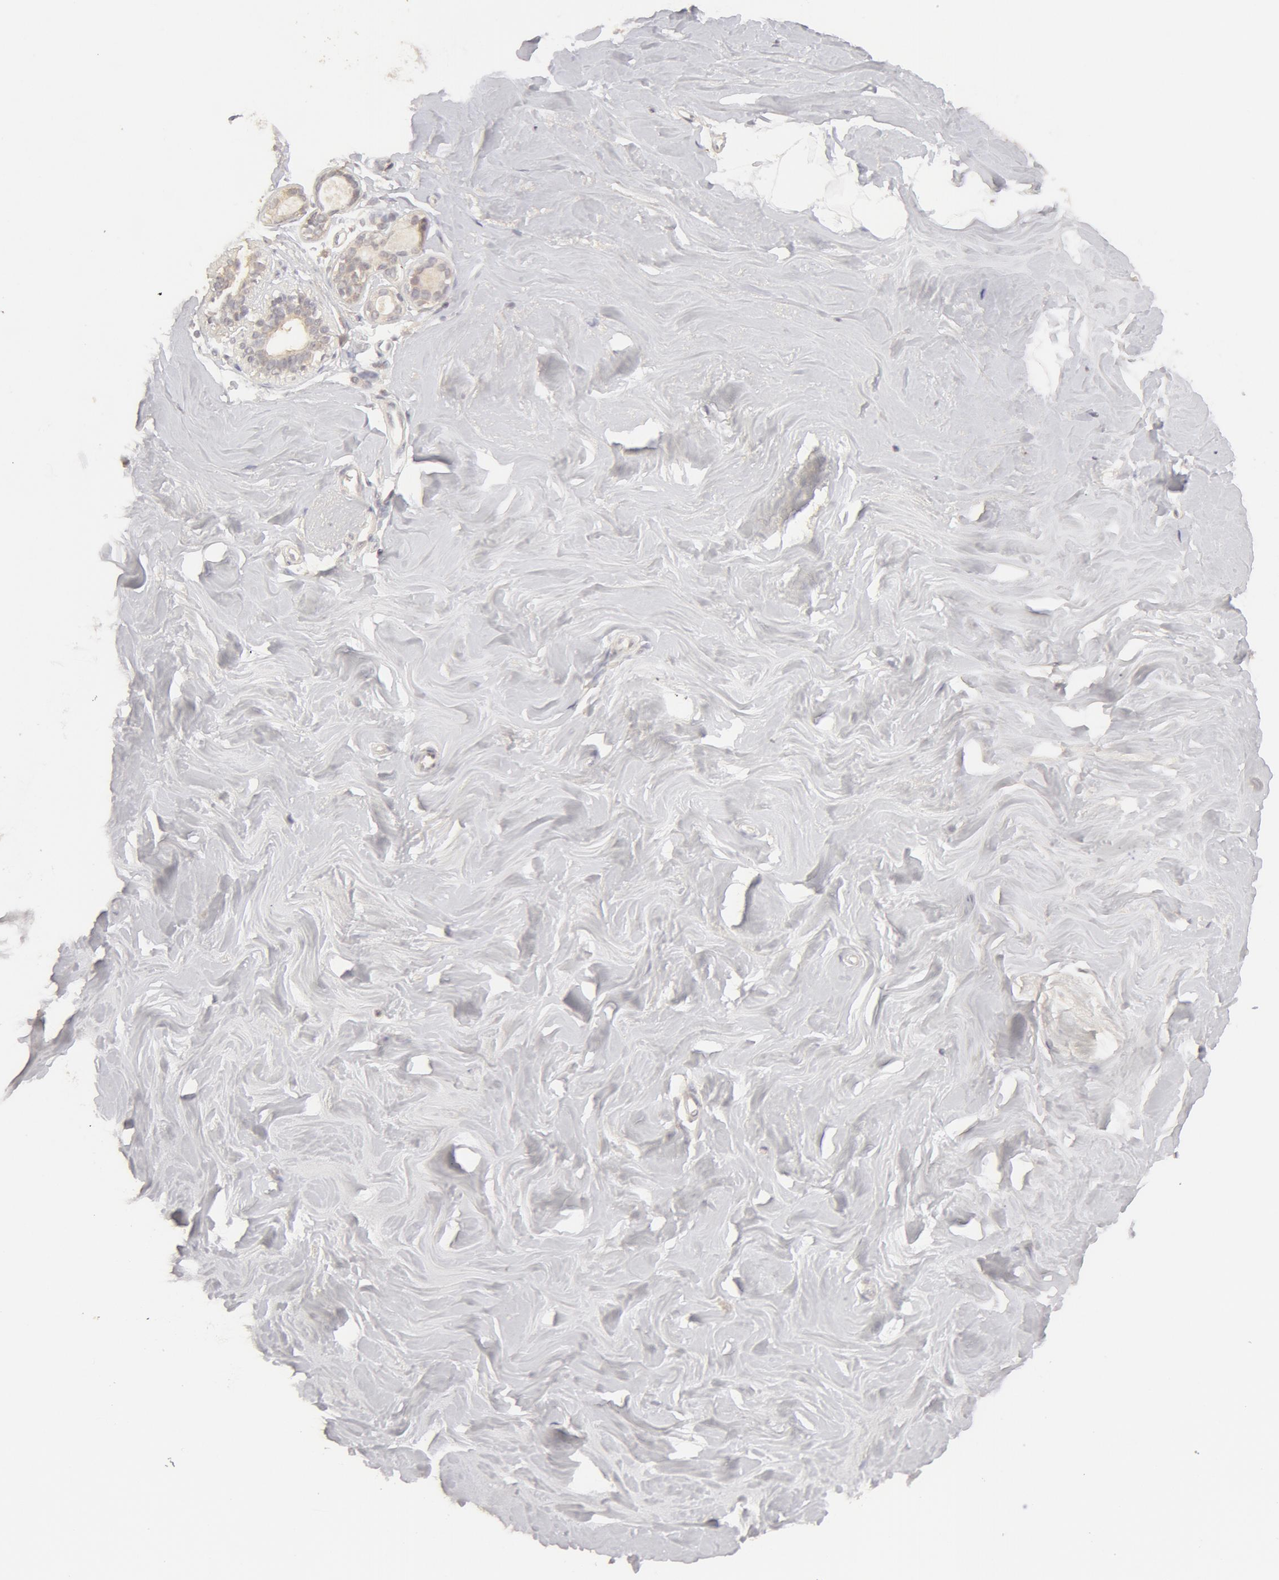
{"staining": {"intensity": "negative", "quantity": "none", "location": "none"}, "tissue": "breast", "cell_type": "Adipocytes", "image_type": "normal", "snomed": [{"axis": "morphology", "description": "Normal tissue, NOS"}, {"axis": "topography", "description": "Breast"}], "caption": "High magnification brightfield microscopy of benign breast stained with DAB (brown) and counterstained with hematoxylin (blue): adipocytes show no significant staining. (DAB (3,3'-diaminobenzidine) IHC, high magnification).", "gene": "ADPRH", "patient": {"sex": "female", "age": 54}}